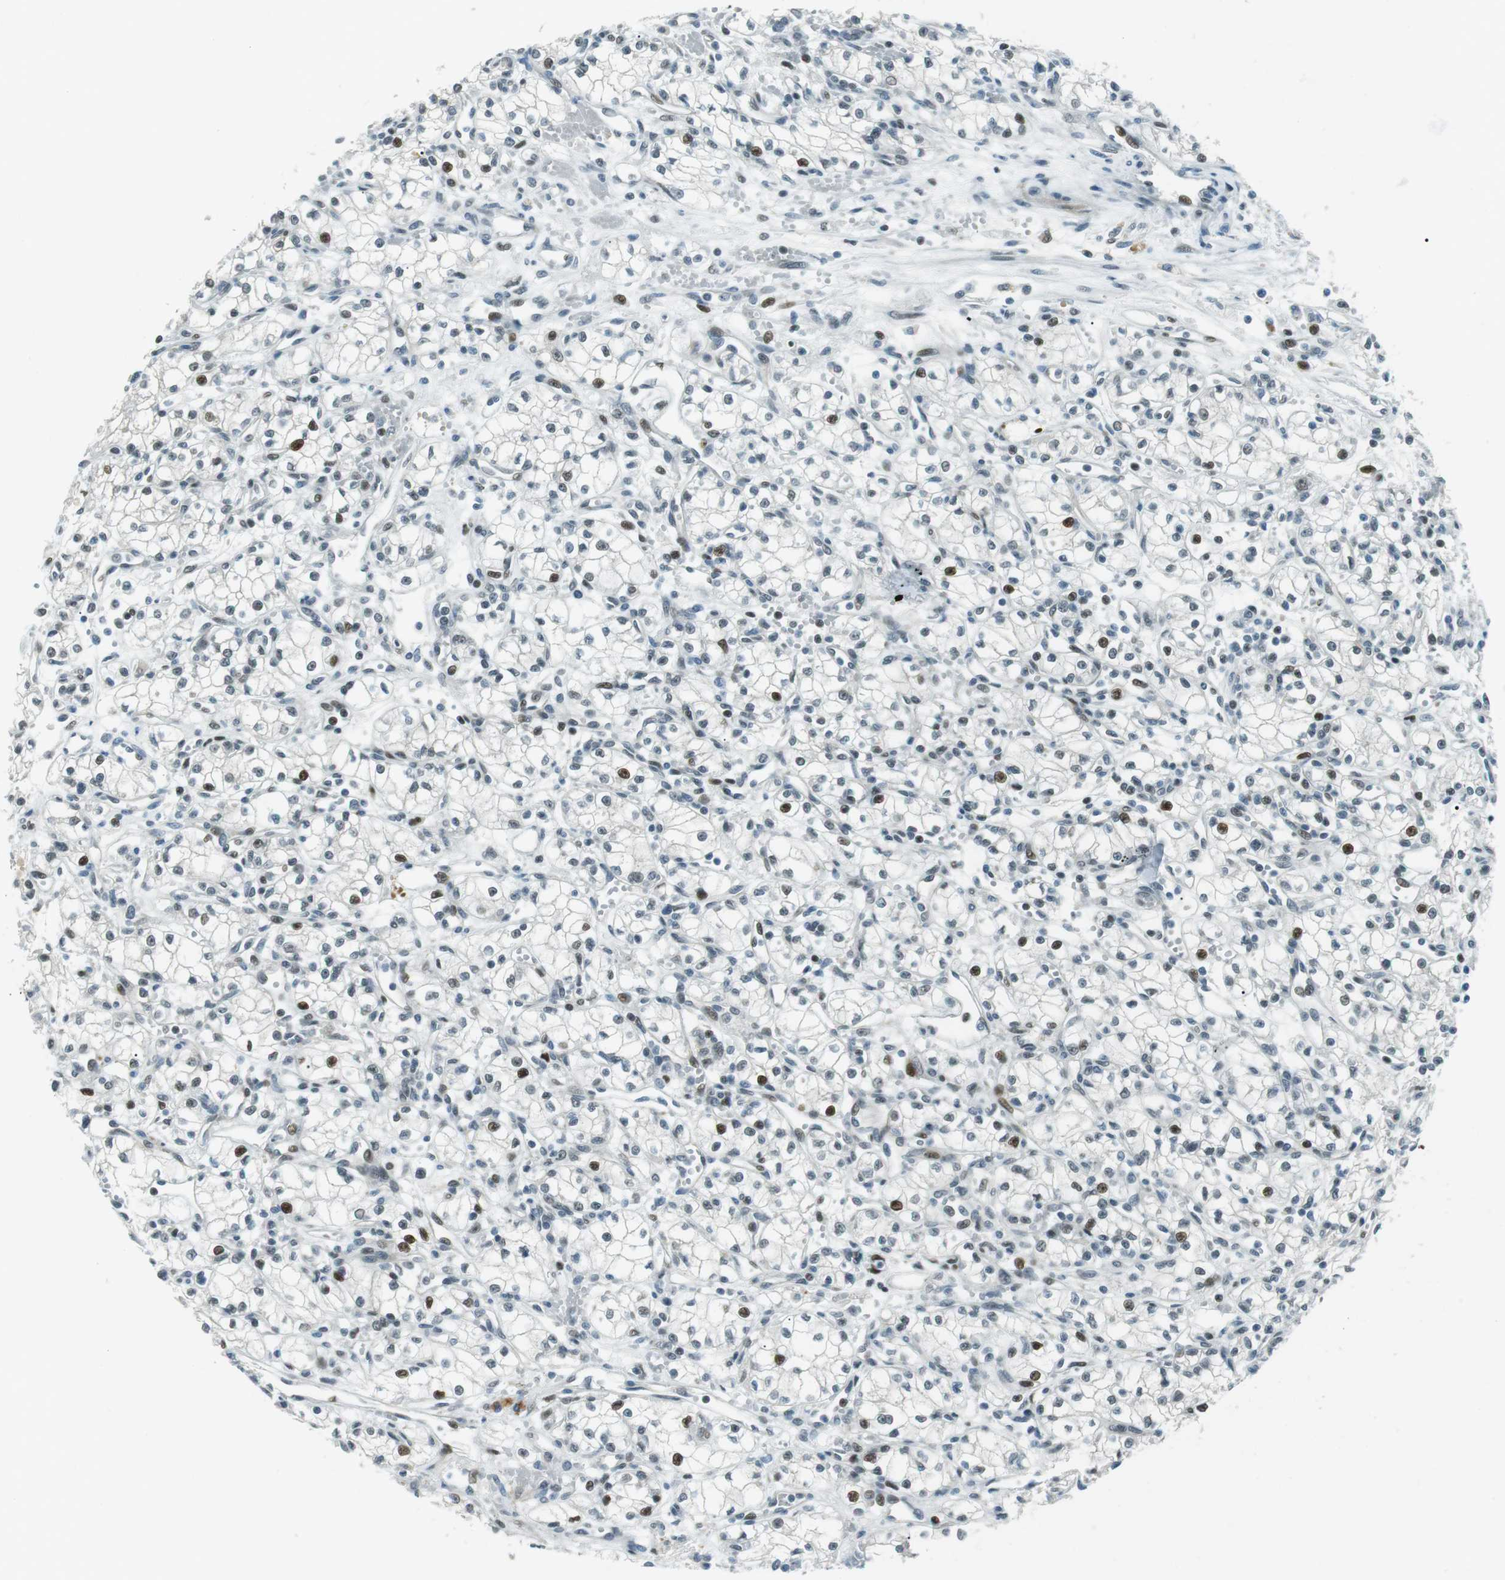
{"staining": {"intensity": "strong", "quantity": "<25%", "location": "nuclear"}, "tissue": "renal cancer", "cell_type": "Tumor cells", "image_type": "cancer", "snomed": [{"axis": "morphology", "description": "Normal tissue, NOS"}, {"axis": "morphology", "description": "Adenocarcinoma, NOS"}, {"axis": "topography", "description": "Kidney"}], "caption": "This micrograph demonstrates renal adenocarcinoma stained with immunohistochemistry (IHC) to label a protein in brown. The nuclear of tumor cells show strong positivity for the protein. Nuclei are counter-stained blue.", "gene": "PJA1", "patient": {"sex": "male", "age": 59}}